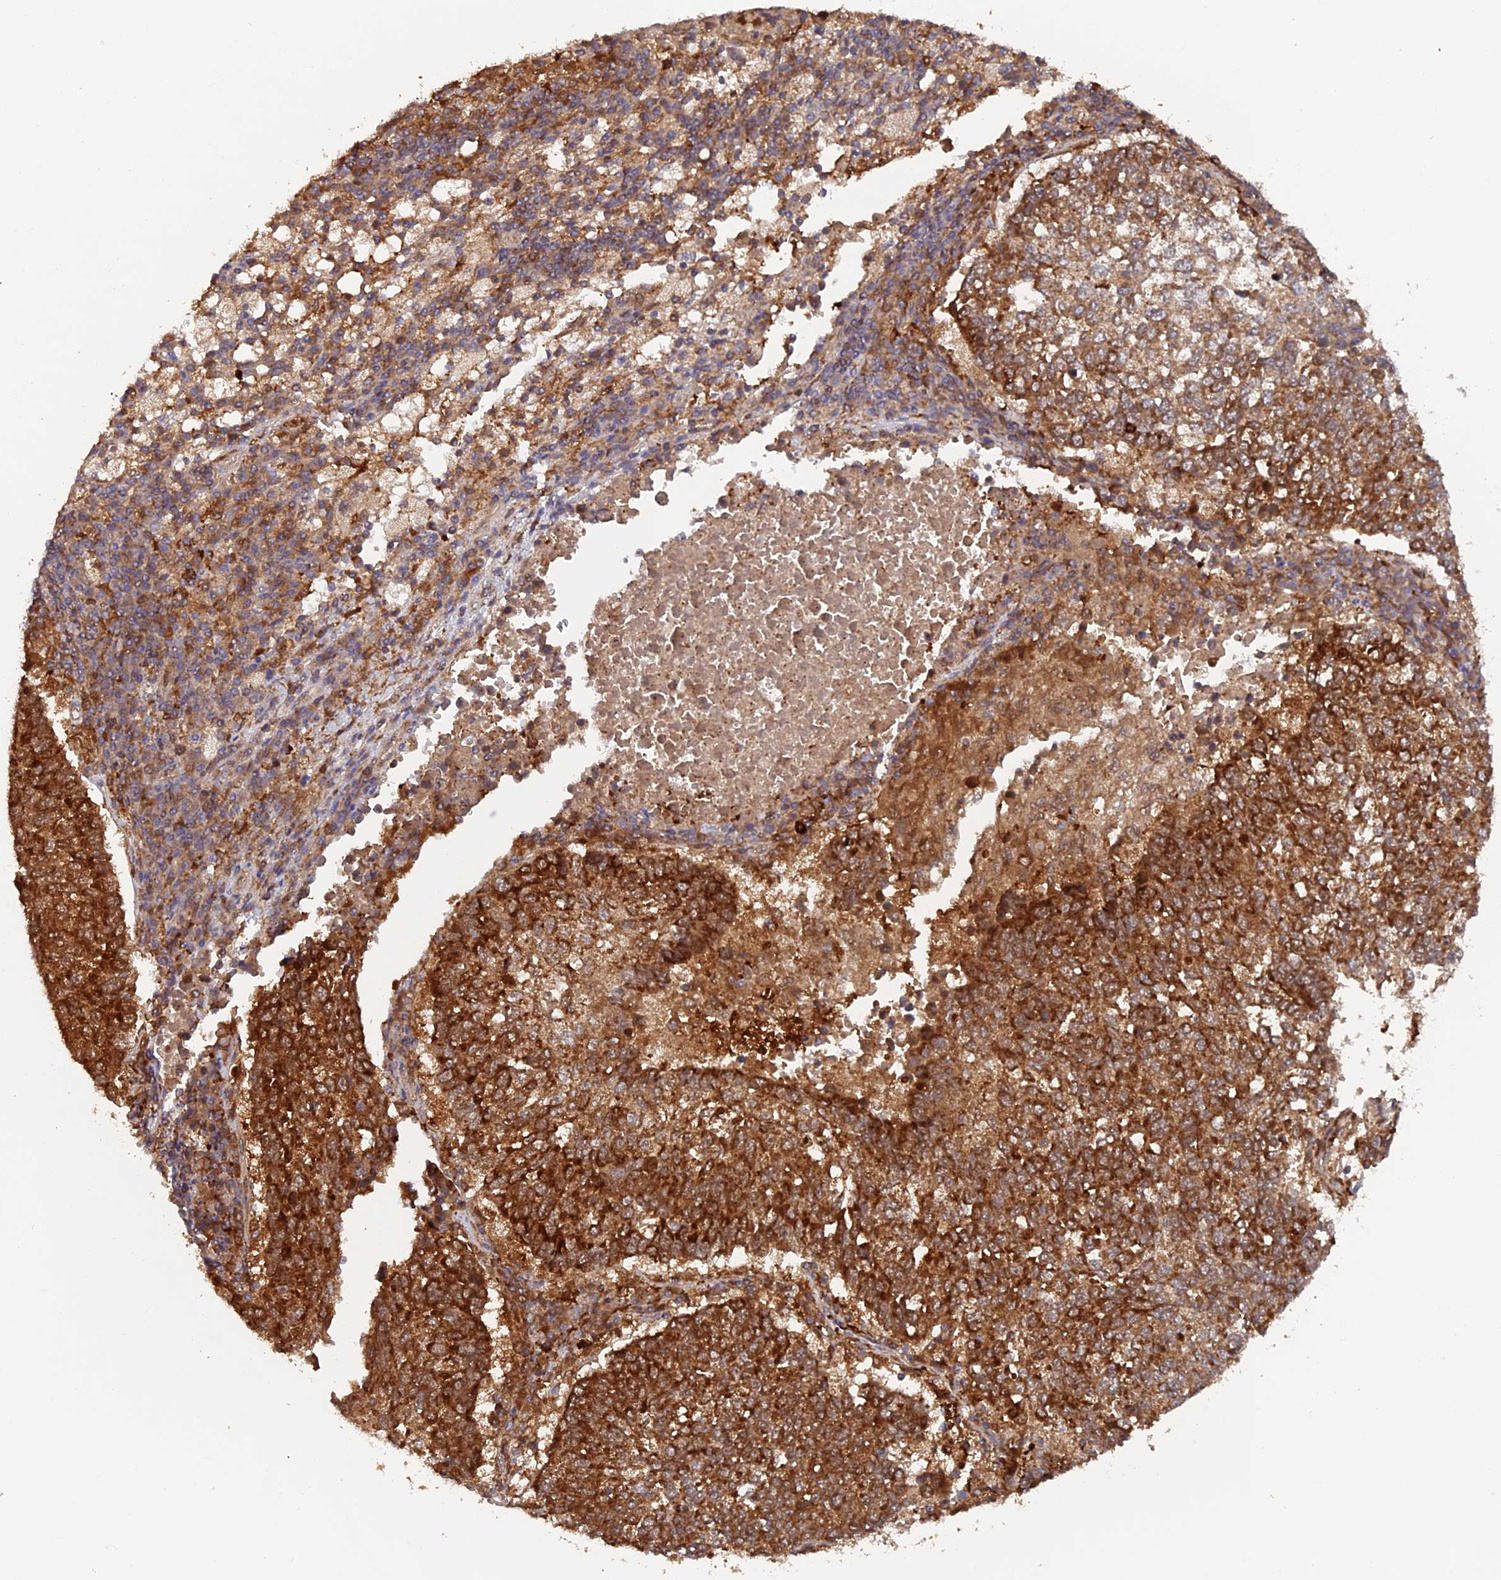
{"staining": {"intensity": "strong", "quantity": ">75%", "location": "cytoplasmic/membranous"}, "tissue": "lung cancer", "cell_type": "Tumor cells", "image_type": "cancer", "snomed": [{"axis": "morphology", "description": "Squamous cell carcinoma, NOS"}, {"axis": "topography", "description": "Lung"}], "caption": "Lung squamous cell carcinoma stained with a brown dye displays strong cytoplasmic/membranous positive expression in about >75% of tumor cells.", "gene": "DTYMK", "patient": {"sex": "male", "age": 73}}